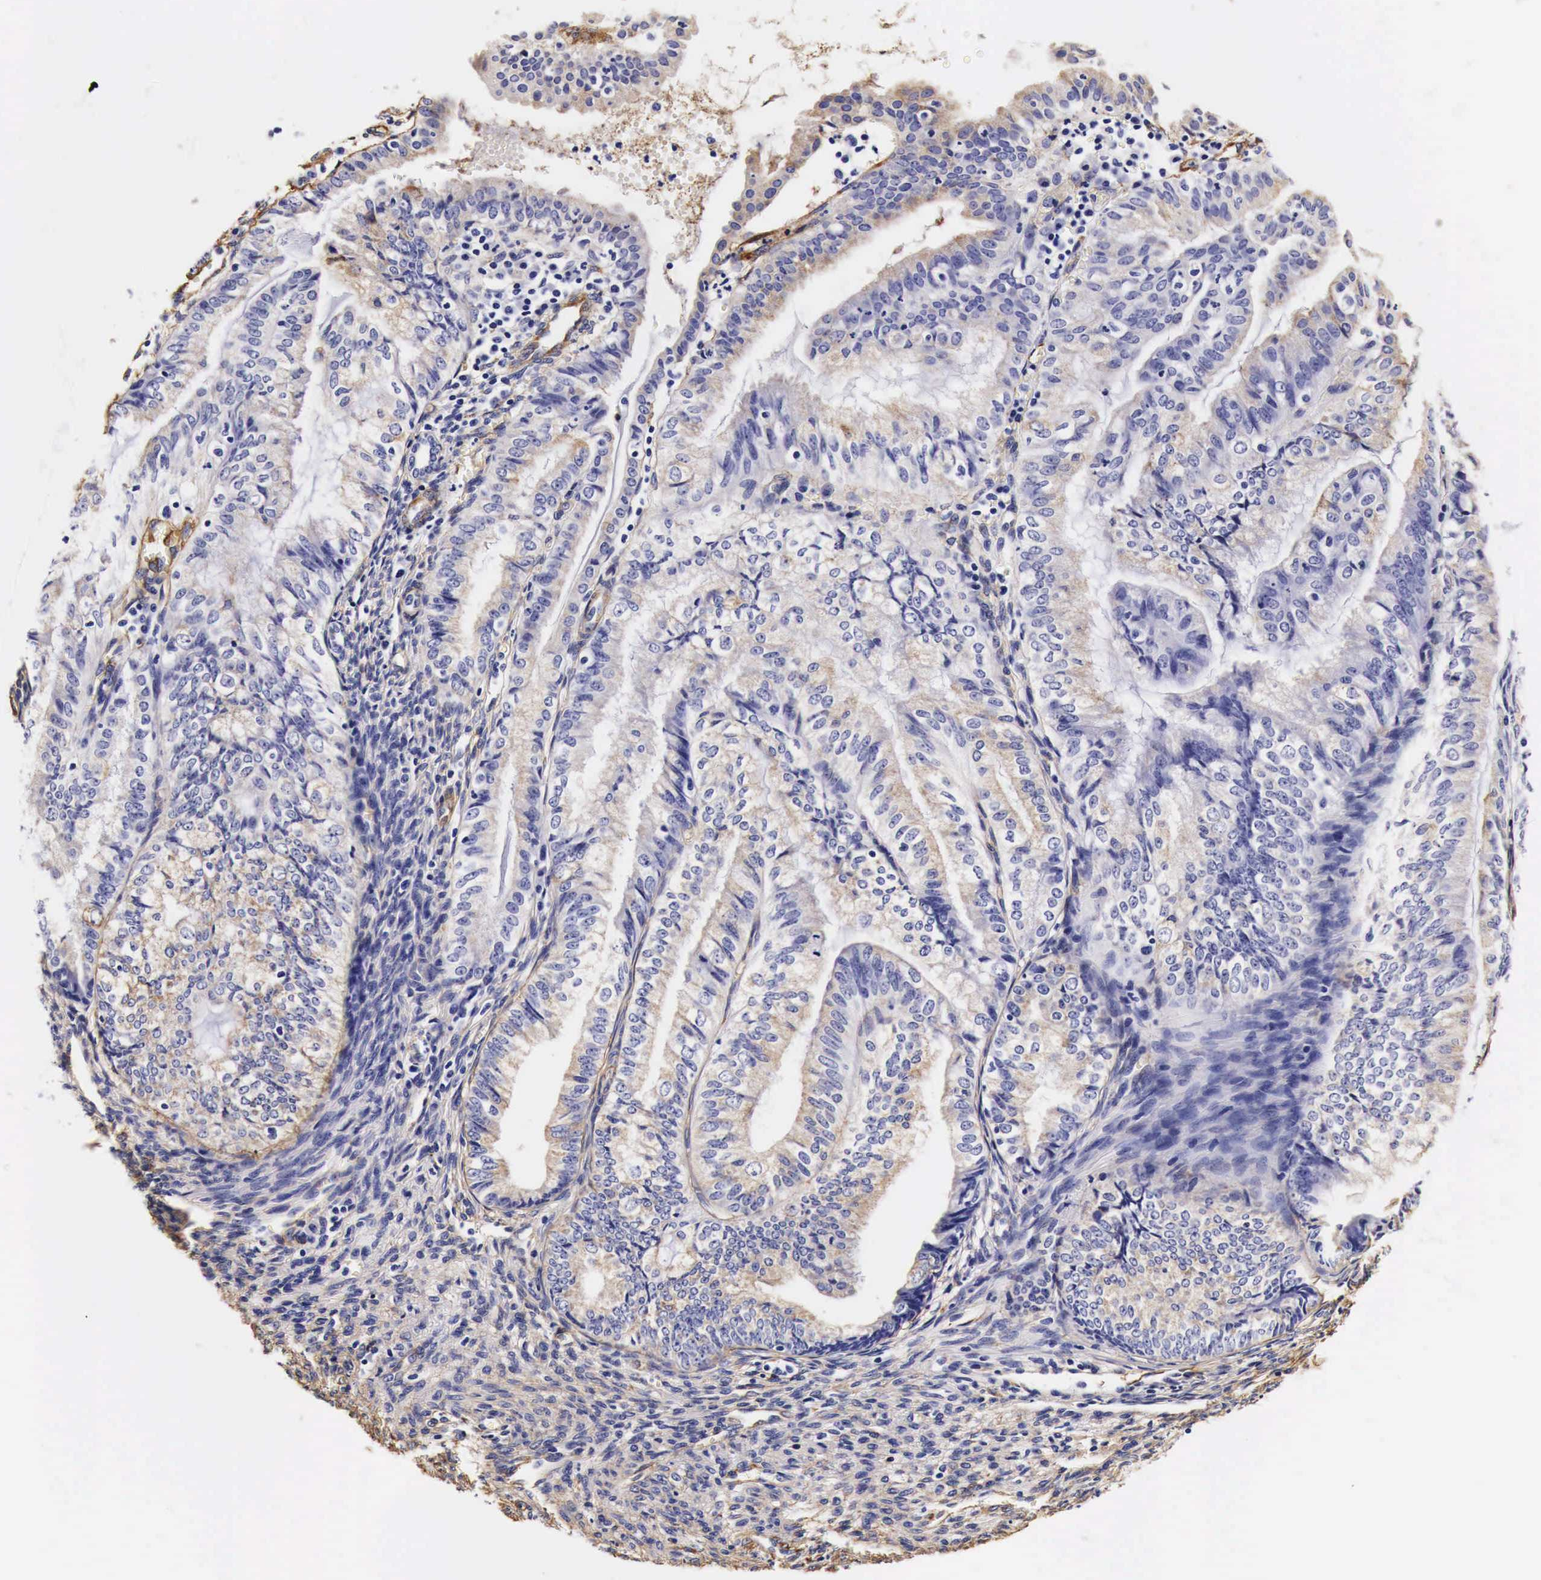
{"staining": {"intensity": "weak", "quantity": "25%-75%", "location": "cytoplasmic/membranous"}, "tissue": "endometrial cancer", "cell_type": "Tumor cells", "image_type": "cancer", "snomed": [{"axis": "morphology", "description": "Adenocarcinoma, NOS"}, {"axis": "topography", "description": "Endometrium"}], "caption": "Immunohistochemical staining of adenocarcinoma (endometrial) displays low levels of weak cytoplasmic/membranous staining in approximately 25%-75% of tumor cells.", "gene": "LAMB2", "patient": {"sex": "female", "age": 66}}